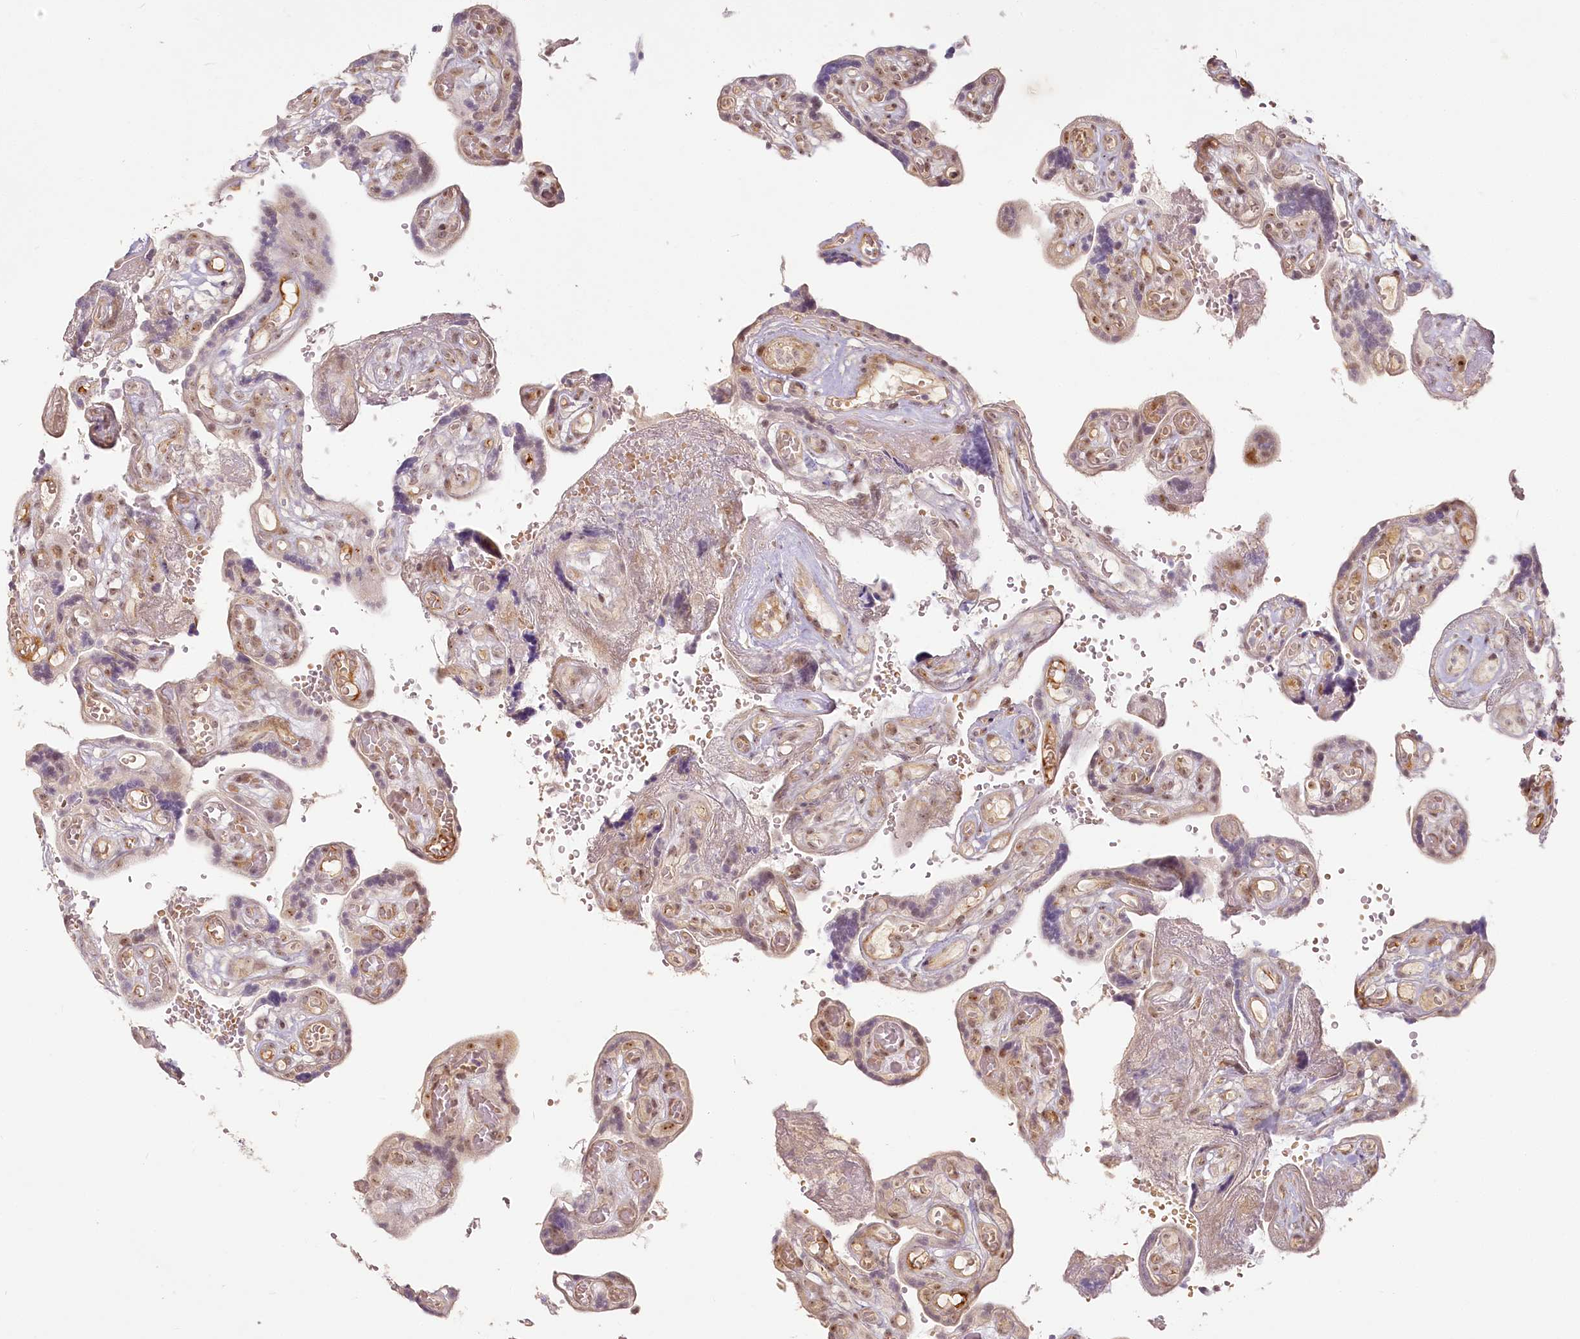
{"staining": {"intensity": "moderate", "quantity": ">75%", "location": "nuclear"}, "tissue": "placenta", "cell_type": "Decidual cells", "image_type": "normal", "snomed": [{"axis": "morphology", "description": "Normal tissue, NOS"}, {"axis": "topography", "description": "Placenta"}], "caption": "Immunohistochemical staining of benign human placenta shows moderate nuclear protein positivity in approximately >75% of decidual cells. (DAB (3,3'-diaminobenzidine) IHC with brightfield microscopy, high magnification).", "gene": "EXOSC7", "patient": {"sex": "female", "age": 30}}